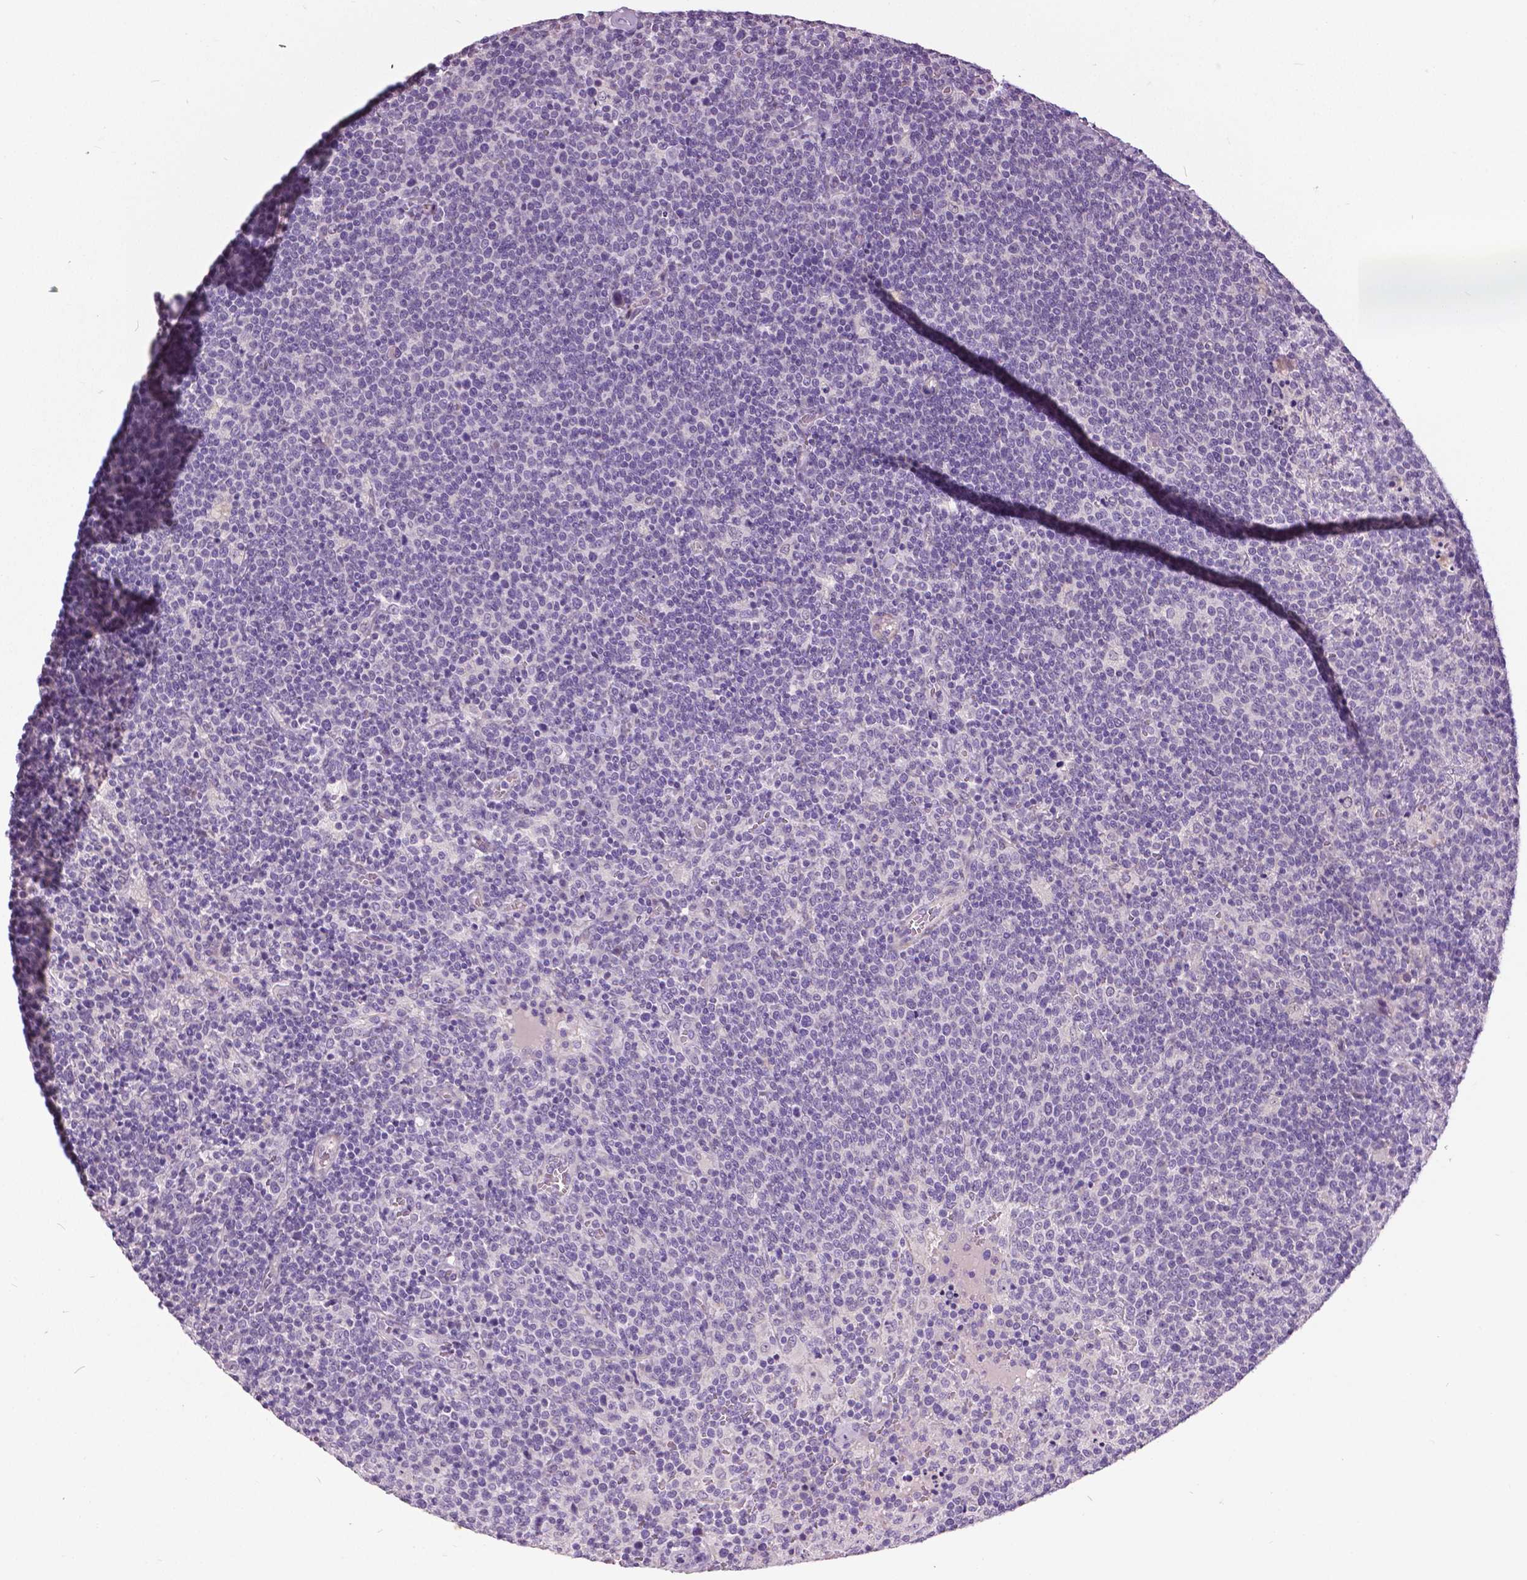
{"staining": {"intensity": "negative", "quantity": "none", "location": "none"}, "tissue": "lymphoma", "cell_type": "Tumor cells", "image_type": "cancer", "snomed": [{"axis": "morphology", "description": "Malignant lymphoma, non-Hodgkin's type, High grade"}, {"axis": "topography", "description": "Lymph node"}], "caption": "Immunohistochemical staining of lymphoma reveals no significant staining in tumor cells.", "gene": "FOXA1", "patient": {"sex": "male", "age": 61}}